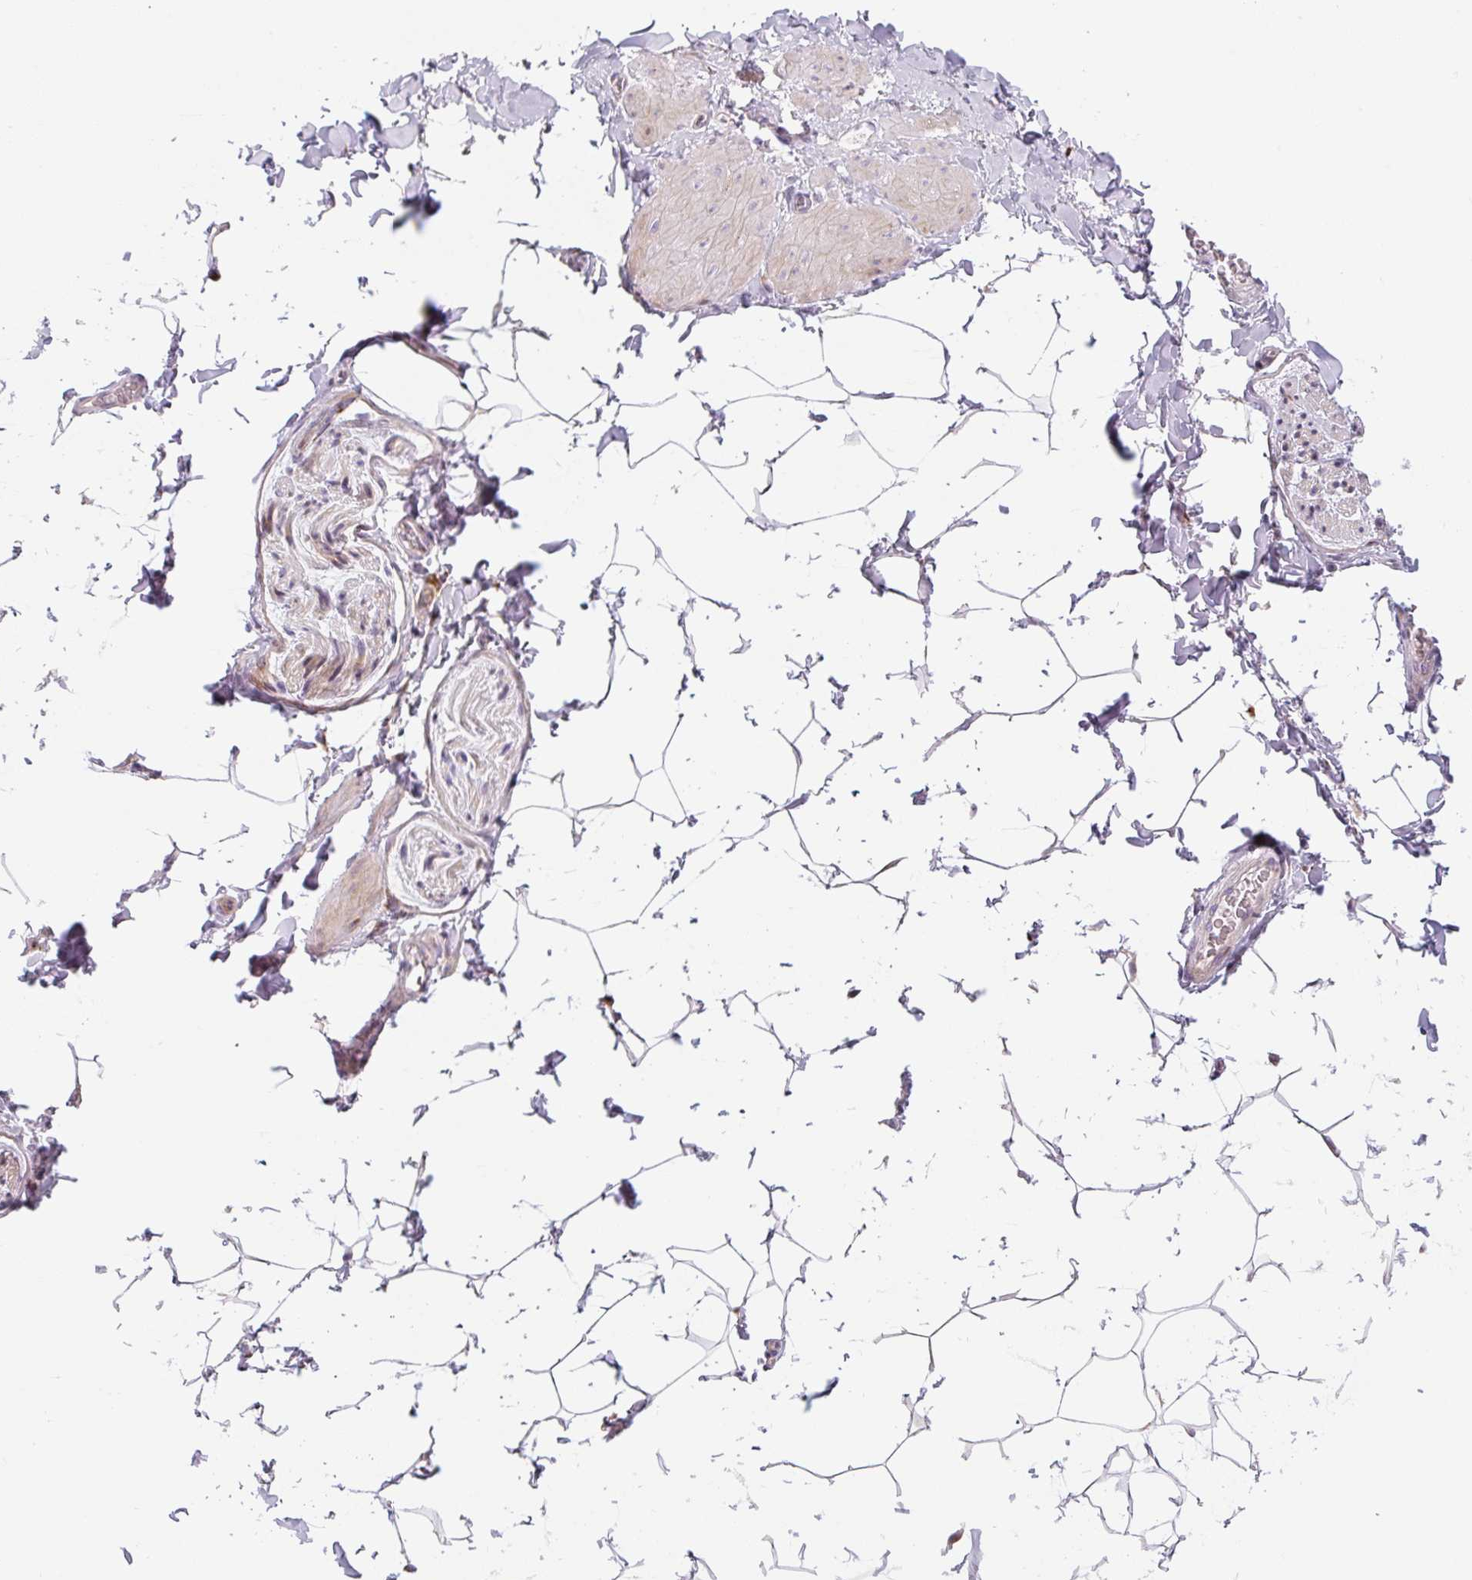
{"staining": {"intensity": "negative", "quantity": "none", "location": "none"}, "tissue": "adipose tissue", "cell_type": "Adipocytes", "image_type": "normal", "snomed": [{"axis": "morphology", "description": "Normal tissue, NOS"}, {"axis": "topography", "description": "Vascular tissue"}, {"axis": "topography", "description": "Peripheral nerve tissue"}], "caption": "Adipose tissue was stained to show a protein in brown. There is no significant expression in adipocytes. The staining was performed using DAB to visualize the protein expression in brown, while the nuclei were stained in blue with hematoxylin (Magnification: 20x).", "gene": "DISP3", "patient": {"sex": "male", "age": 41}}